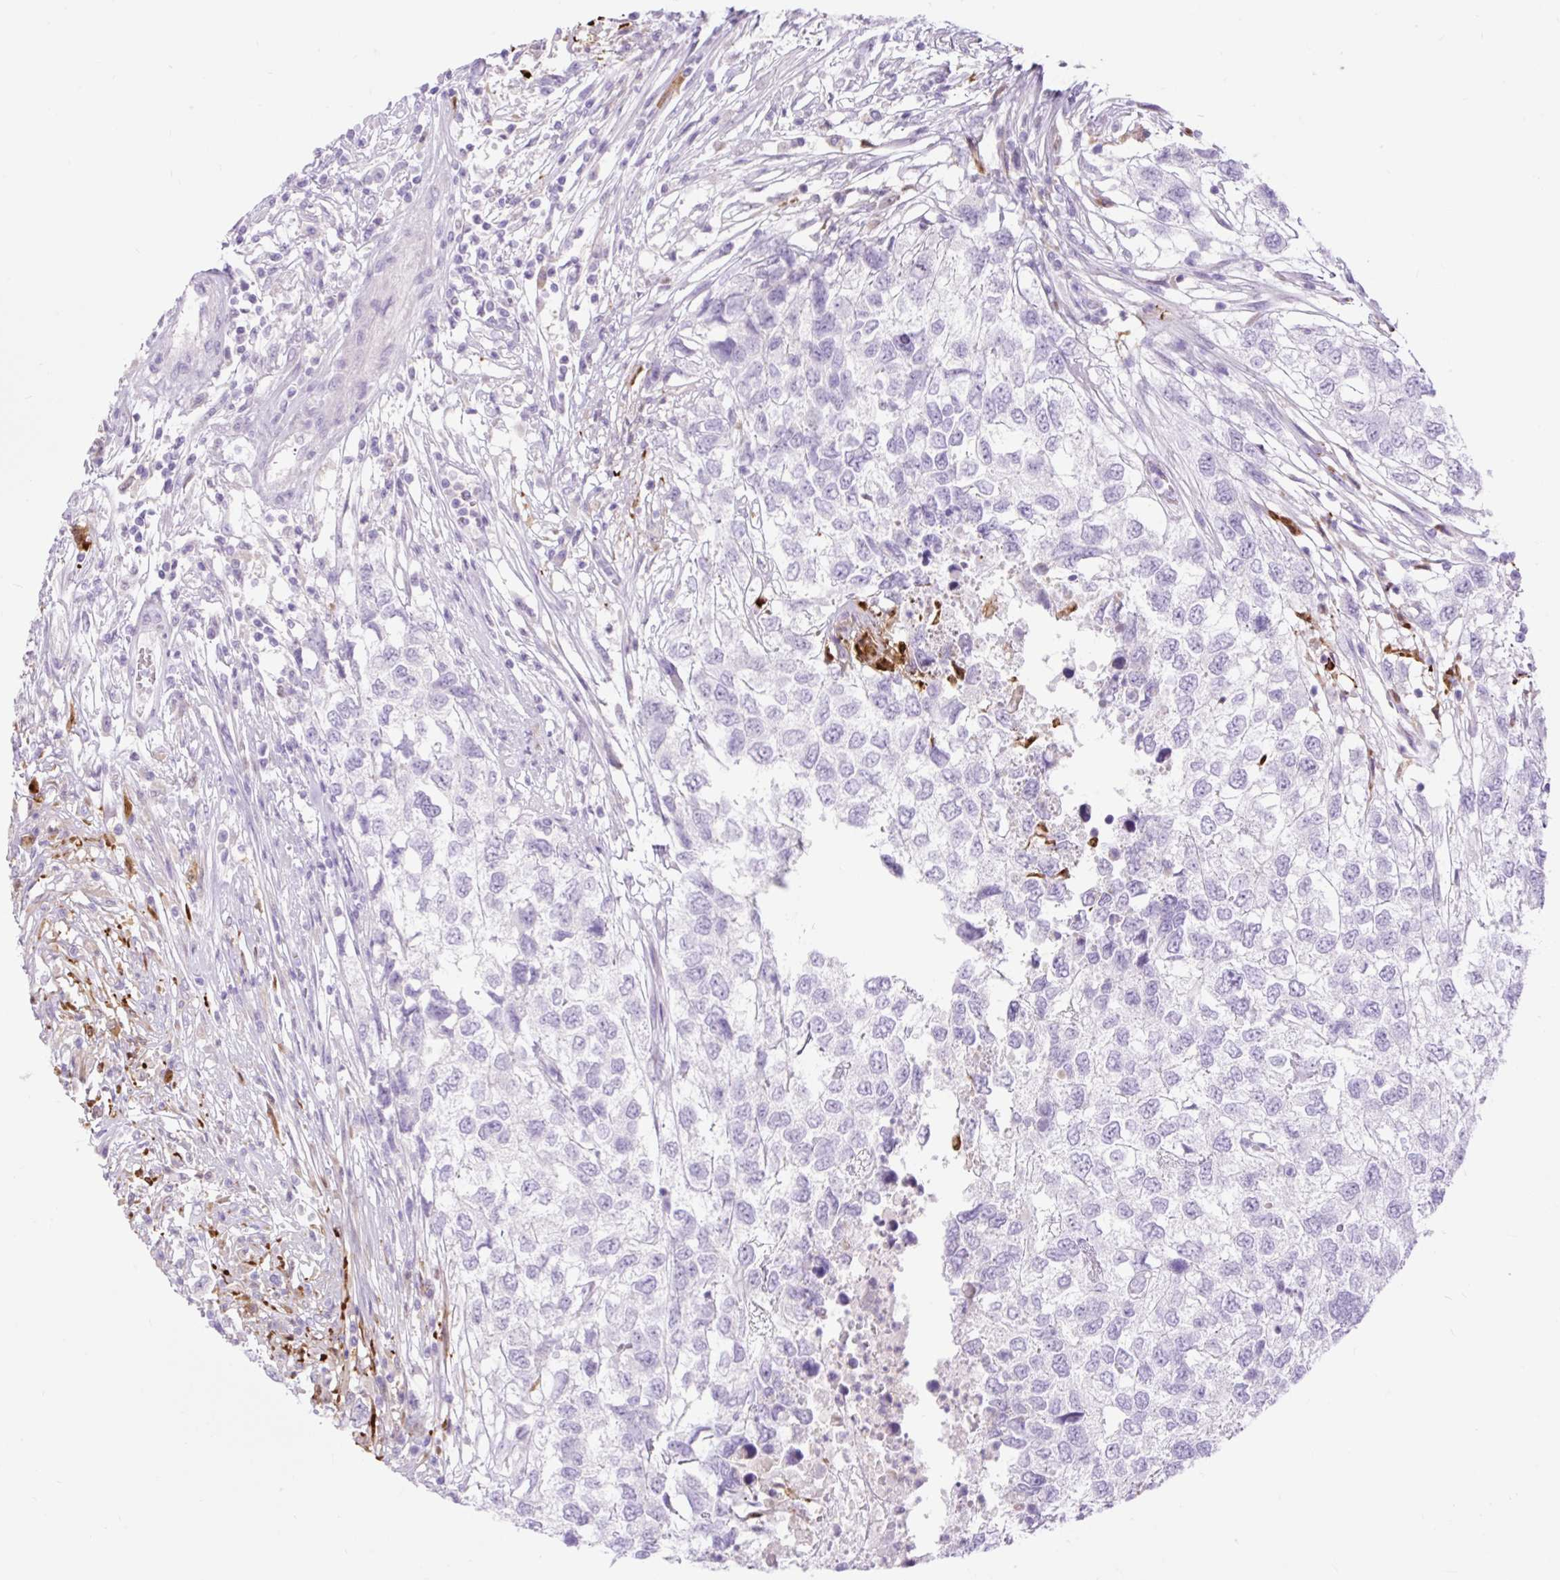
{"staining": {"intensity": "negative", "quantity": "none", "location": "none"}, "tissue": "testis cancer", "cell_type": "Tumor cells", "image_type": "cancer", "snomed": [{"axis": "morphology", "description": "Carcinoma, Embryonal, NOS"}, {"axis": "topography", "description": "Testis"}], "caption": "Immunohistochemistry (IHC) histopathology image of testis embryonal carcinoma stained for a protein (brown), which shows no staining in tumor cells. The staining is performed using DAB (3,3'-diaminobenzidine) brown chromogen with nuclei counter-stained in using hematoxylin.", "gene": "SLC25A40", "patient": {"sex": "male", "age": 83}}